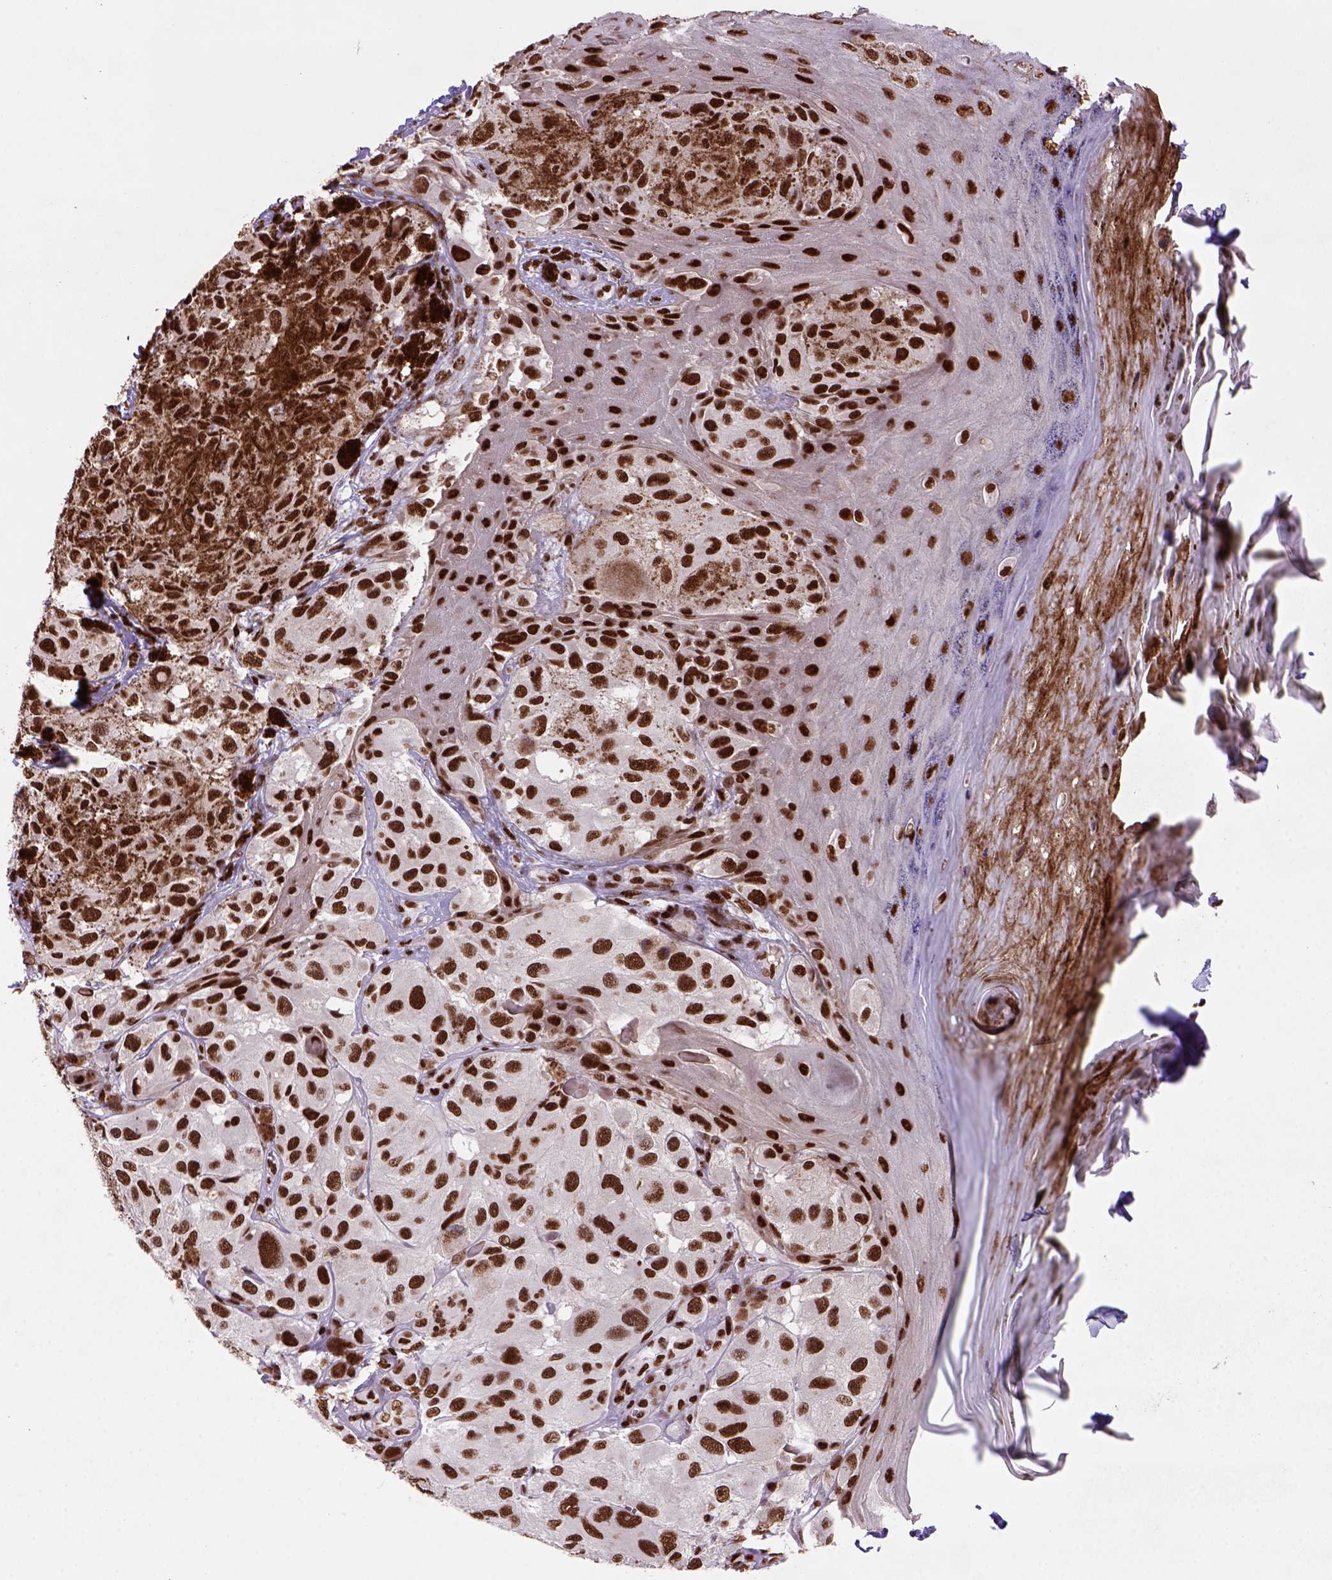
{"staining": {"intensity": "strong", "quantity": ">75%", "location": "nuclear"}, "tissue": "melanoma", "cell_type": "Tumor cells", "image_type": "cancer", "snomed": [{"axis": "morphology", "description": "Malignant melanoma, NOS"}, {"axis": "topography", "description": "Skin"}], "caption": "Malignant melanoma was stained to show a protein in brown. There is high levels of strong nuclear positivity in about >75% of tumor cells.", "gene": "NSMCE2", "patient": {"sex": "male", "age": 36}}